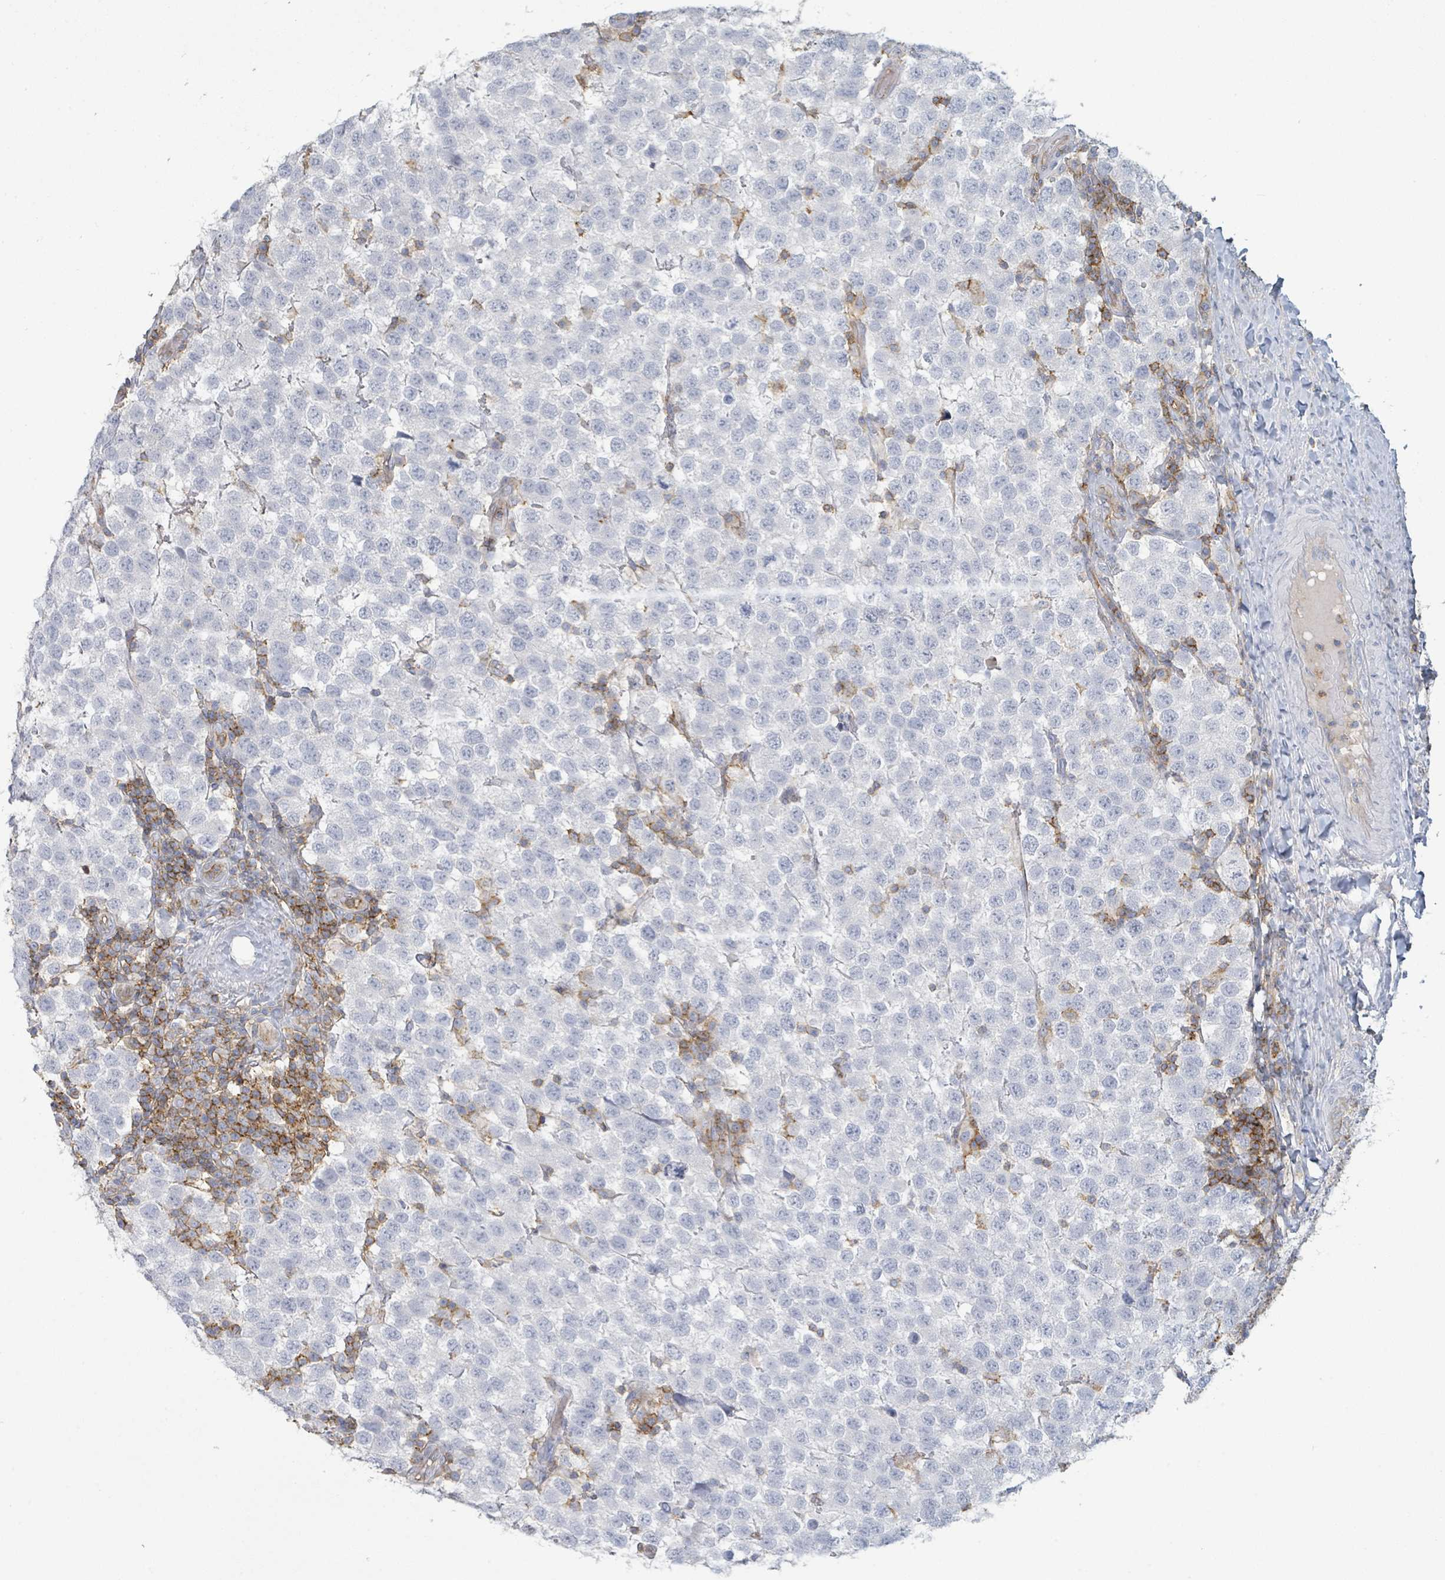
{"staining": {"intensity": "negative", "quantity": "none", "location": "none"}, "tissue": "testis cancer", "cell_type": "Tumor cells", "image_type": "cancer", "snomed": [{"axis": "morphology", "description": "Seminoma, NOS"}, {"axis": "topography", "description": "Testis"}], "caption": "The micrograph reveals no significant positivity in tumor cells of testis cancer.", "gene": "TNFRSF14", "patient": {"sex": "male", "age": 34}}